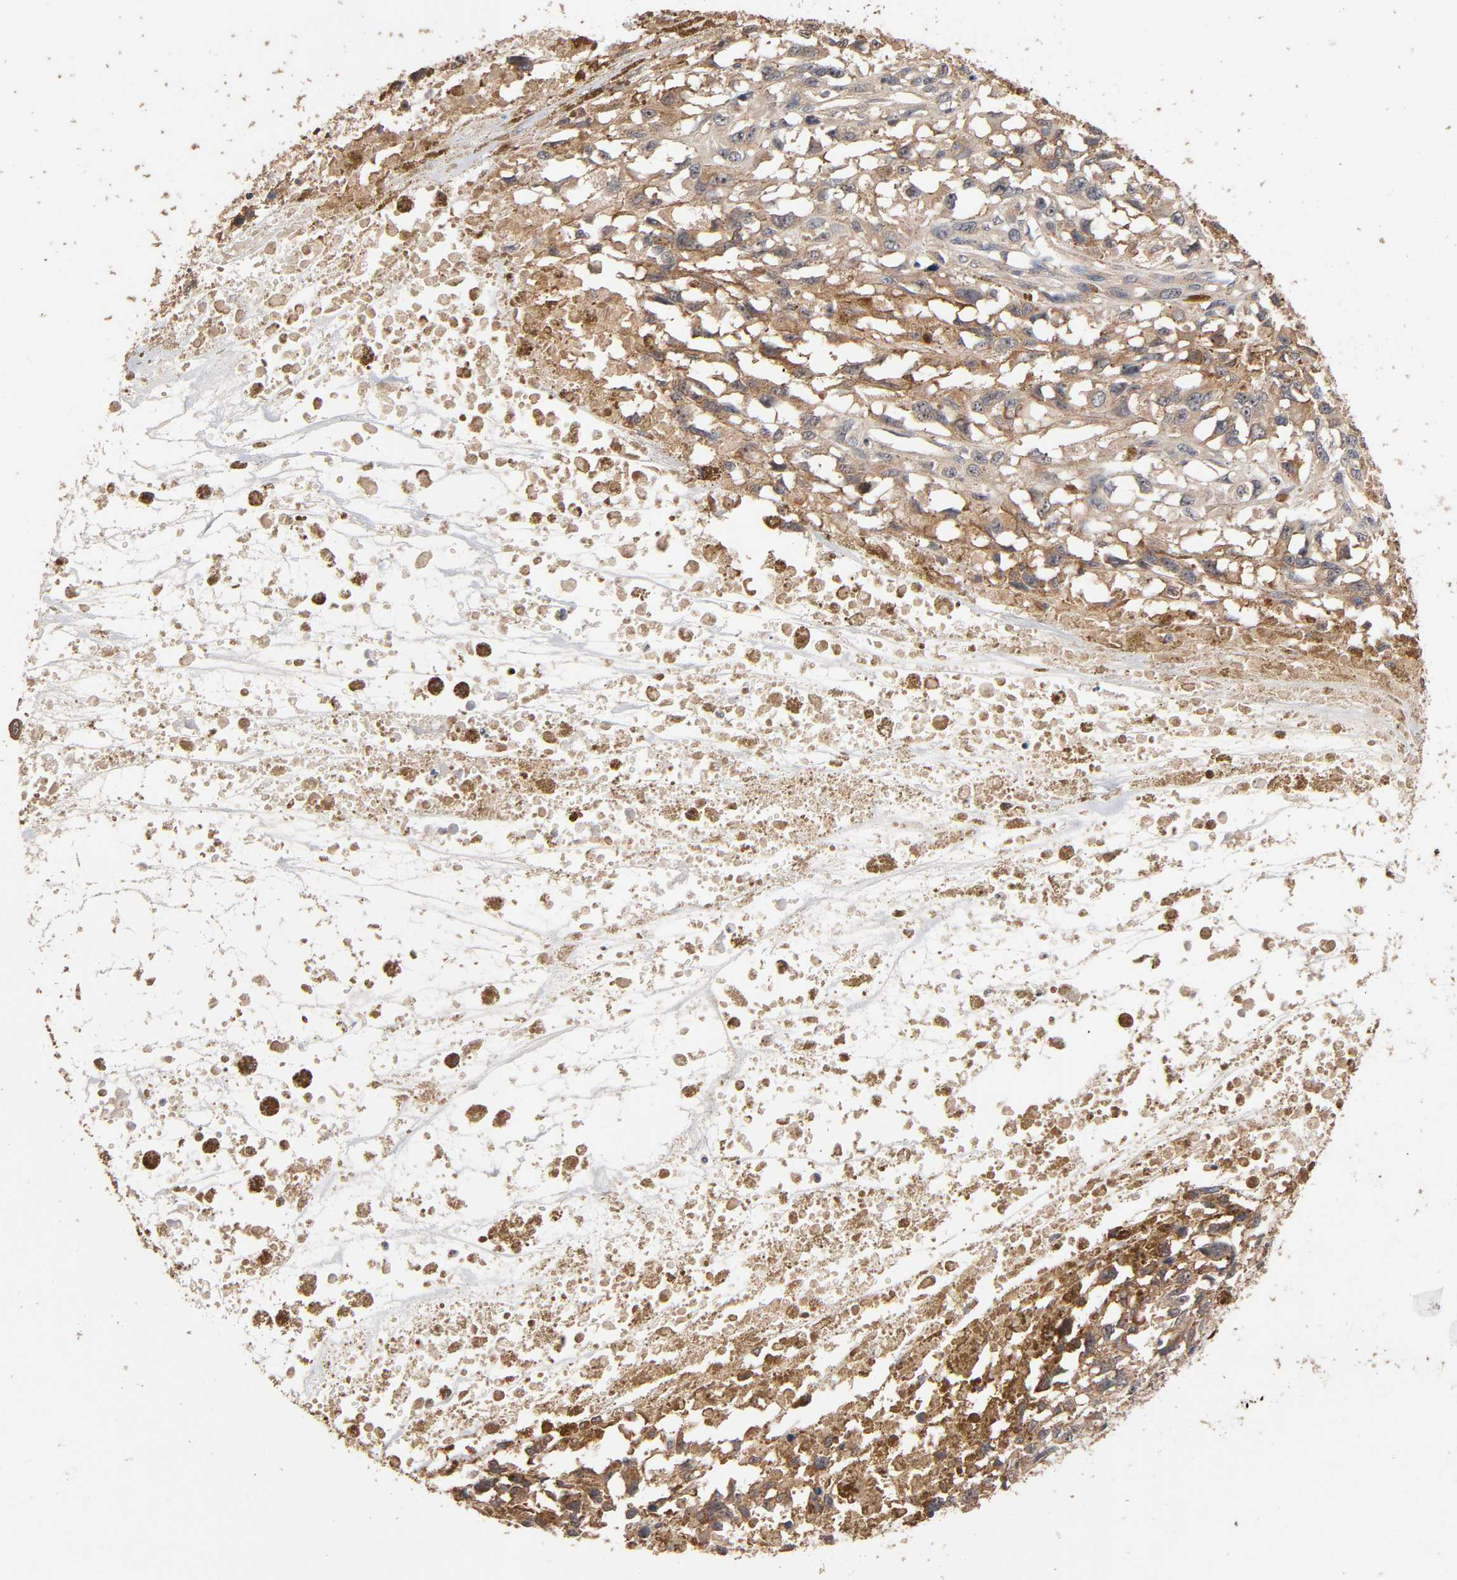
{"staining": {"intensity": "moderate", "quantity": ">75%", "location": "cytoplasmic/membranous"}, "tissue": "melanoma", "cell_type": "Tumor cells", "image_type": "cancer", "snomed": [{"axis": "morphology", "description": "Malignant melanoma, Metastatic site"}, {"axis": "topography", "description": "Lymph node"}], "caption": "Protein analysis of melanoma tissue displays moderate cytoplasmic/membranous positivity in approximately >75% of tumor cells. (brown staining indicates protein expression, while blue staining denotes nuclei).", "gene": "ARHGEF7", "patient": {"sex": "male", "age": 59}}